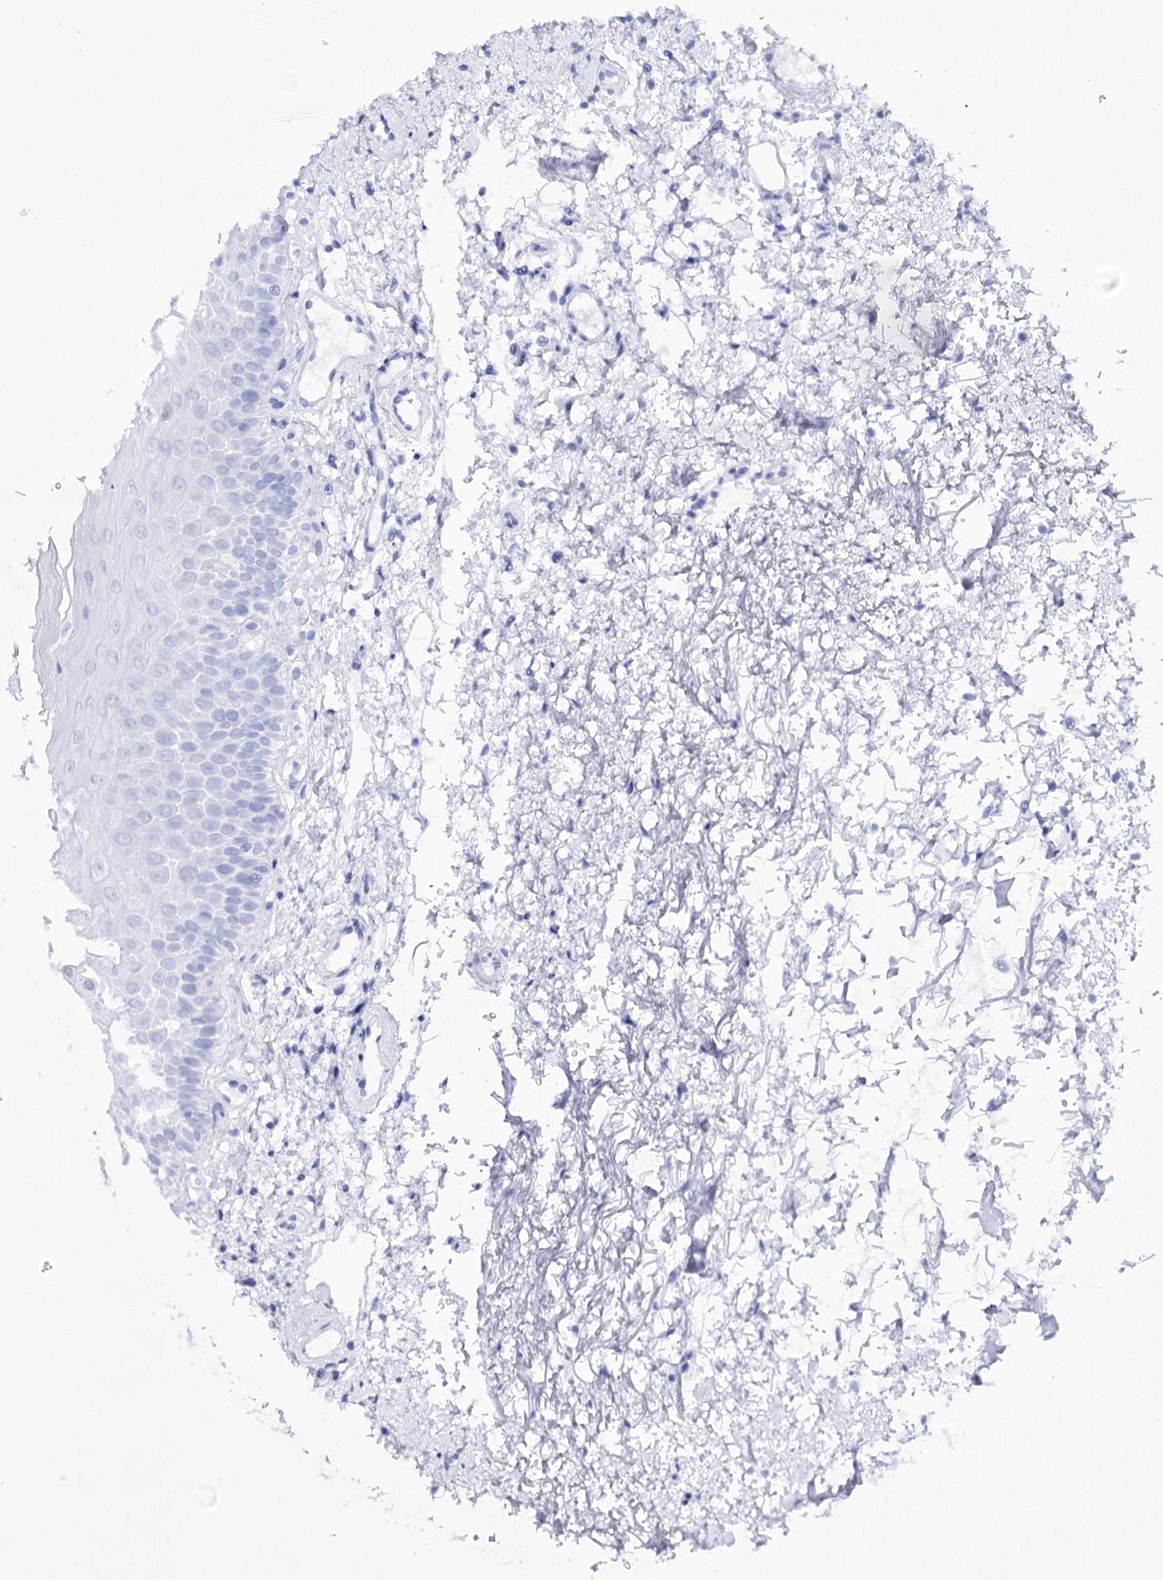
{"staining": {"intensity": "negative", "quantity": "none", "location": "none"}, "tissue": "oral mucosa", "cell_type": "Squamous epithelial cells", "image_type": "normal", "snomed": [{"axis": "morphology", "description": "Normal tissue, NOS"}, {"axis": "topography", "description": "Oral tissue"}], "caption": "Image shows no protein positivity in squamous epithelial cells of unremarkable oral mucosa.", "gene": "COX15", "patient": {"sex": "male", "age": 66}}